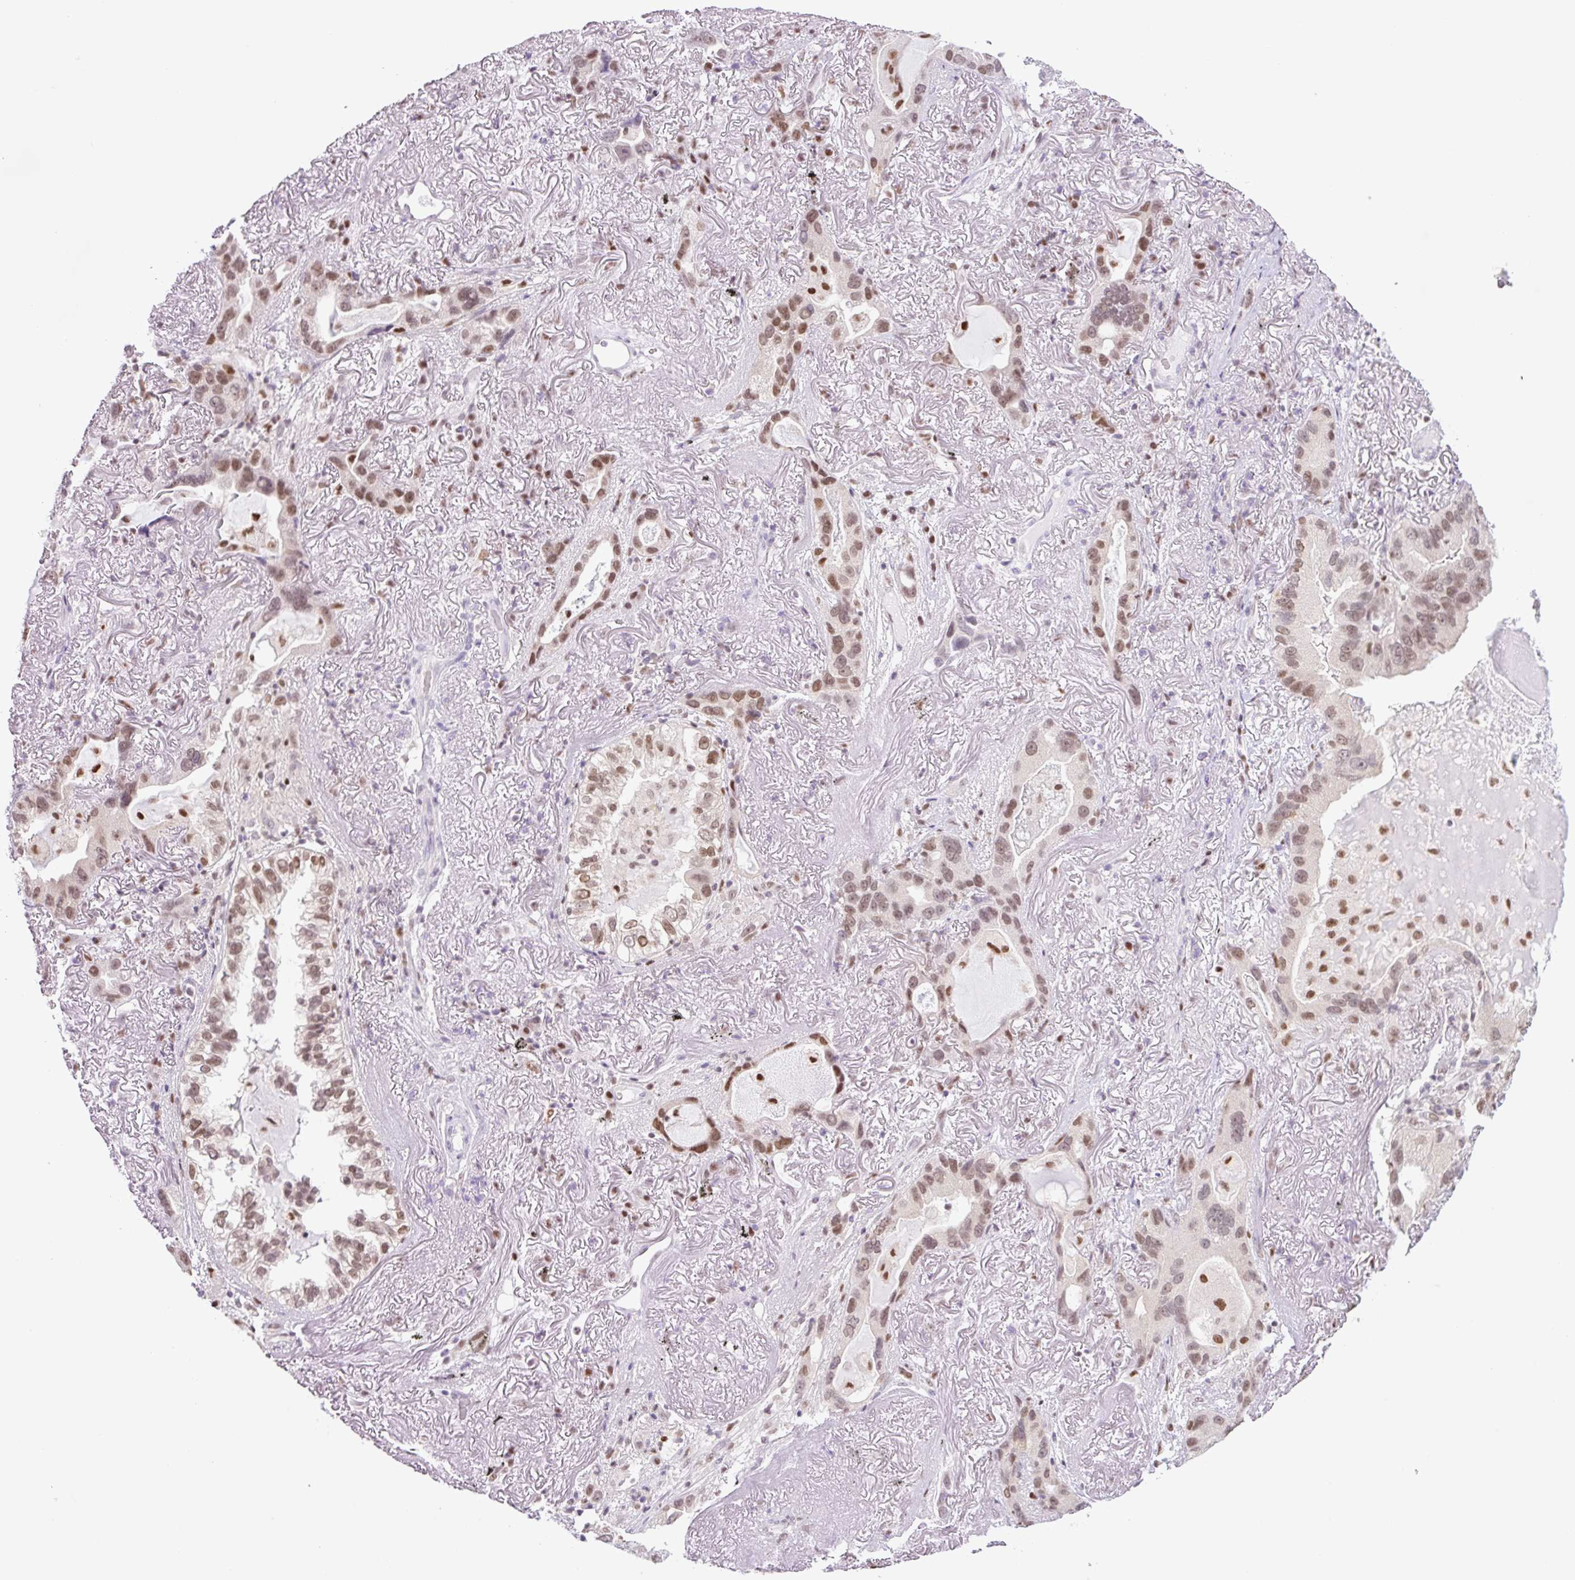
{"staining": {"intensity": "moderate", "quantity": ">75%", "location": "nuclear"}, "tissue": "lung cancer", "cell_type": "Tumor cells", "image_type": "cancer", "snomed": [{"axis": "morphology", "description": "Adenocarcinoma, NOS"}, {"axis": "topography", "description": "Lung"}], "caption": "Lung cancer stained for a protein (brown) displays moderate nuclear positive staining in about >75% of tumor cells.", "gene": "TLE3", "patient": {"sex": "female", "age": 69}}